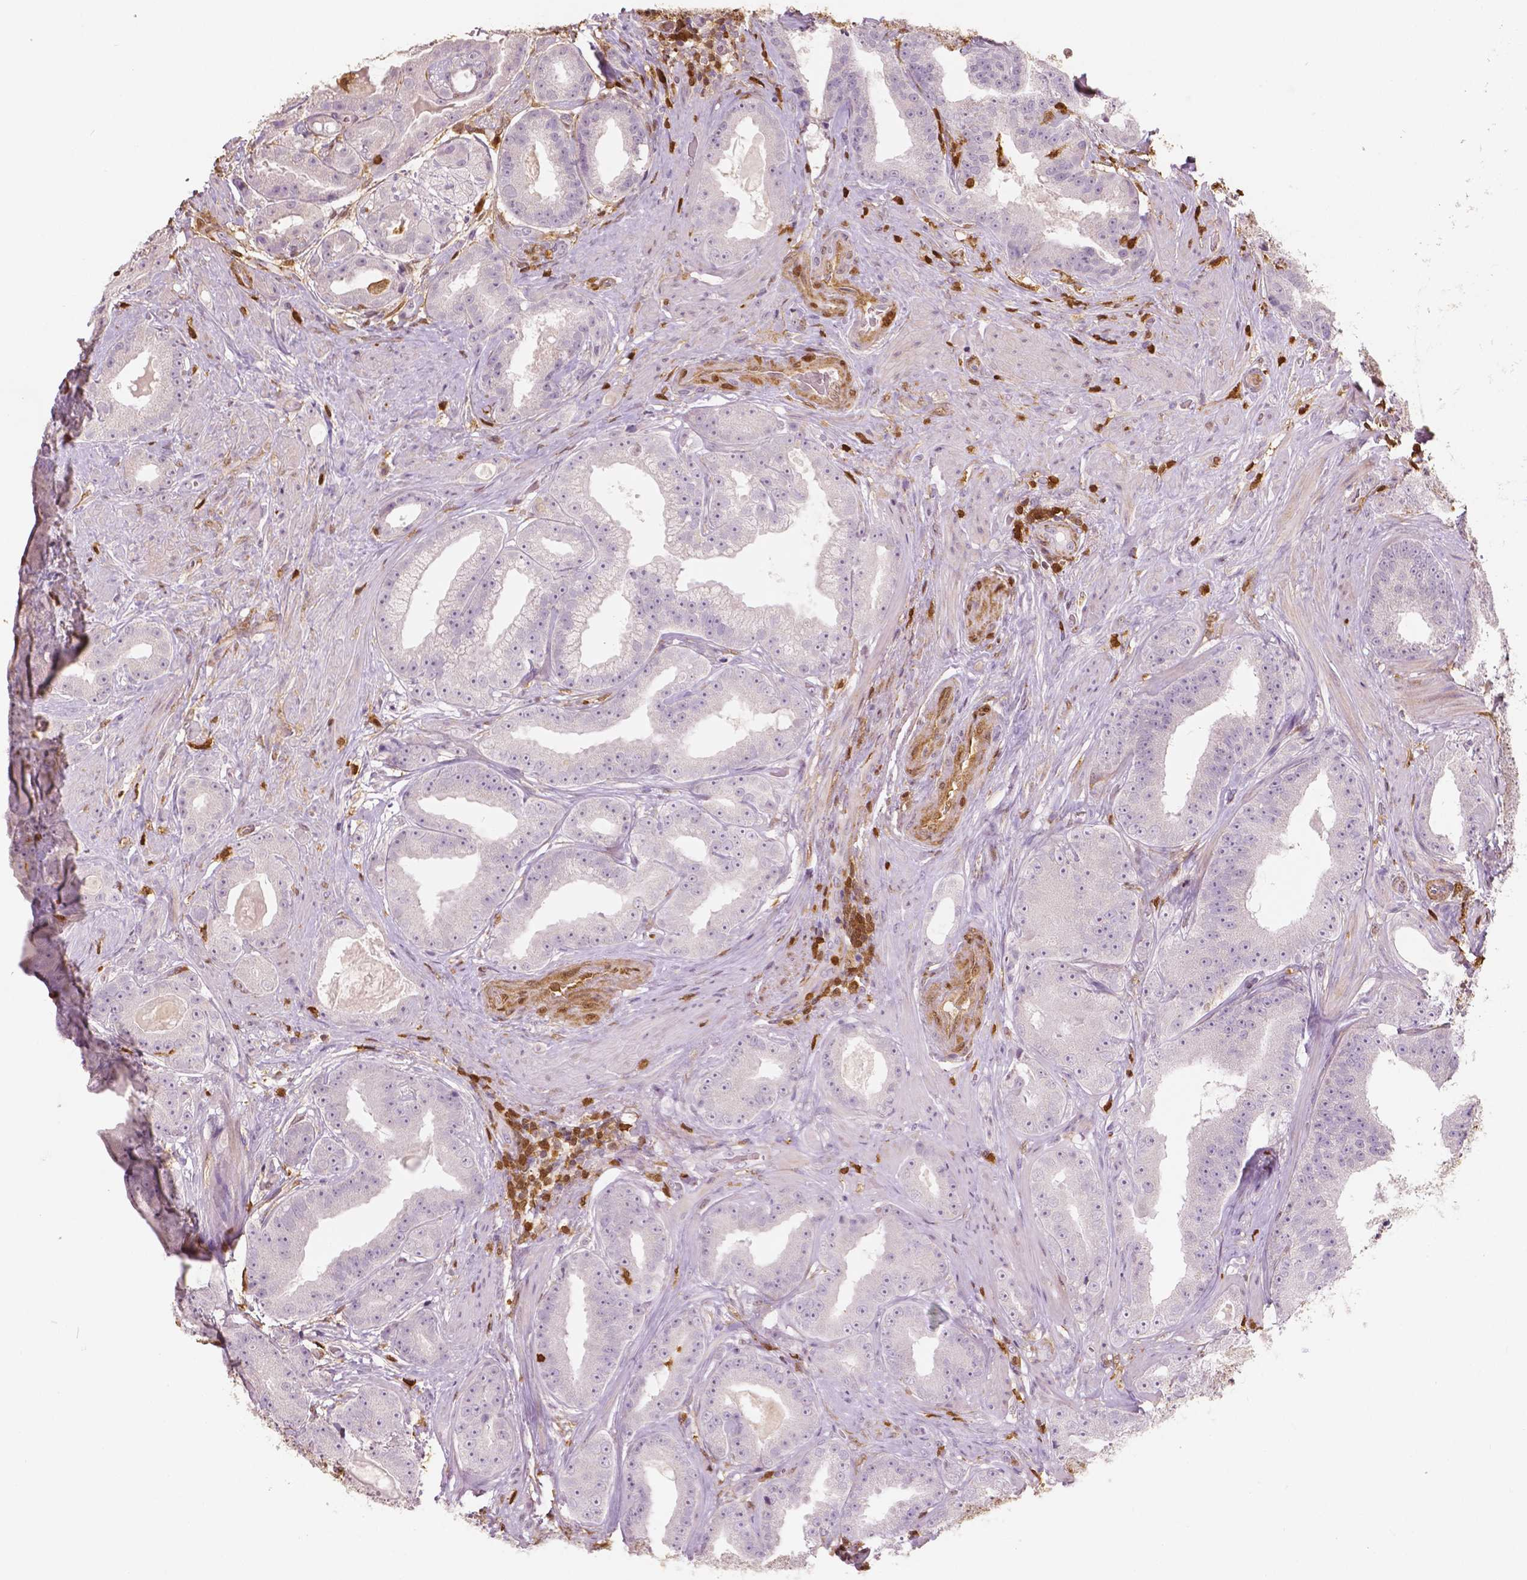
{"staining": {"intensity": "negative", "quantity": "none", "location": "none"}, "tissue": "prostate cancer", "cell_type": "Tumor cells", "image_type": "cancer", "snomed": [{"axis": "morphology", "description": "Adenocarcinoma, Low grade"}, {"axis": "topography", "description": "Prostate"}], "caption": "This photomicrograph is of prostate cancer stained with immunohistochemistry (IHC) to label a protein in brown with the nuclei are counter-stained blue. There is no expression in tumor cells. The staining was performed using DAB (3,3'-diaminobenzidine) to visualize the protein expression in brown, while the nuclei were stained in blue with hematoxylin (Magnification: 20x).", "gene": "S100A4", "patient": {"sex": "male", "age": 60}}